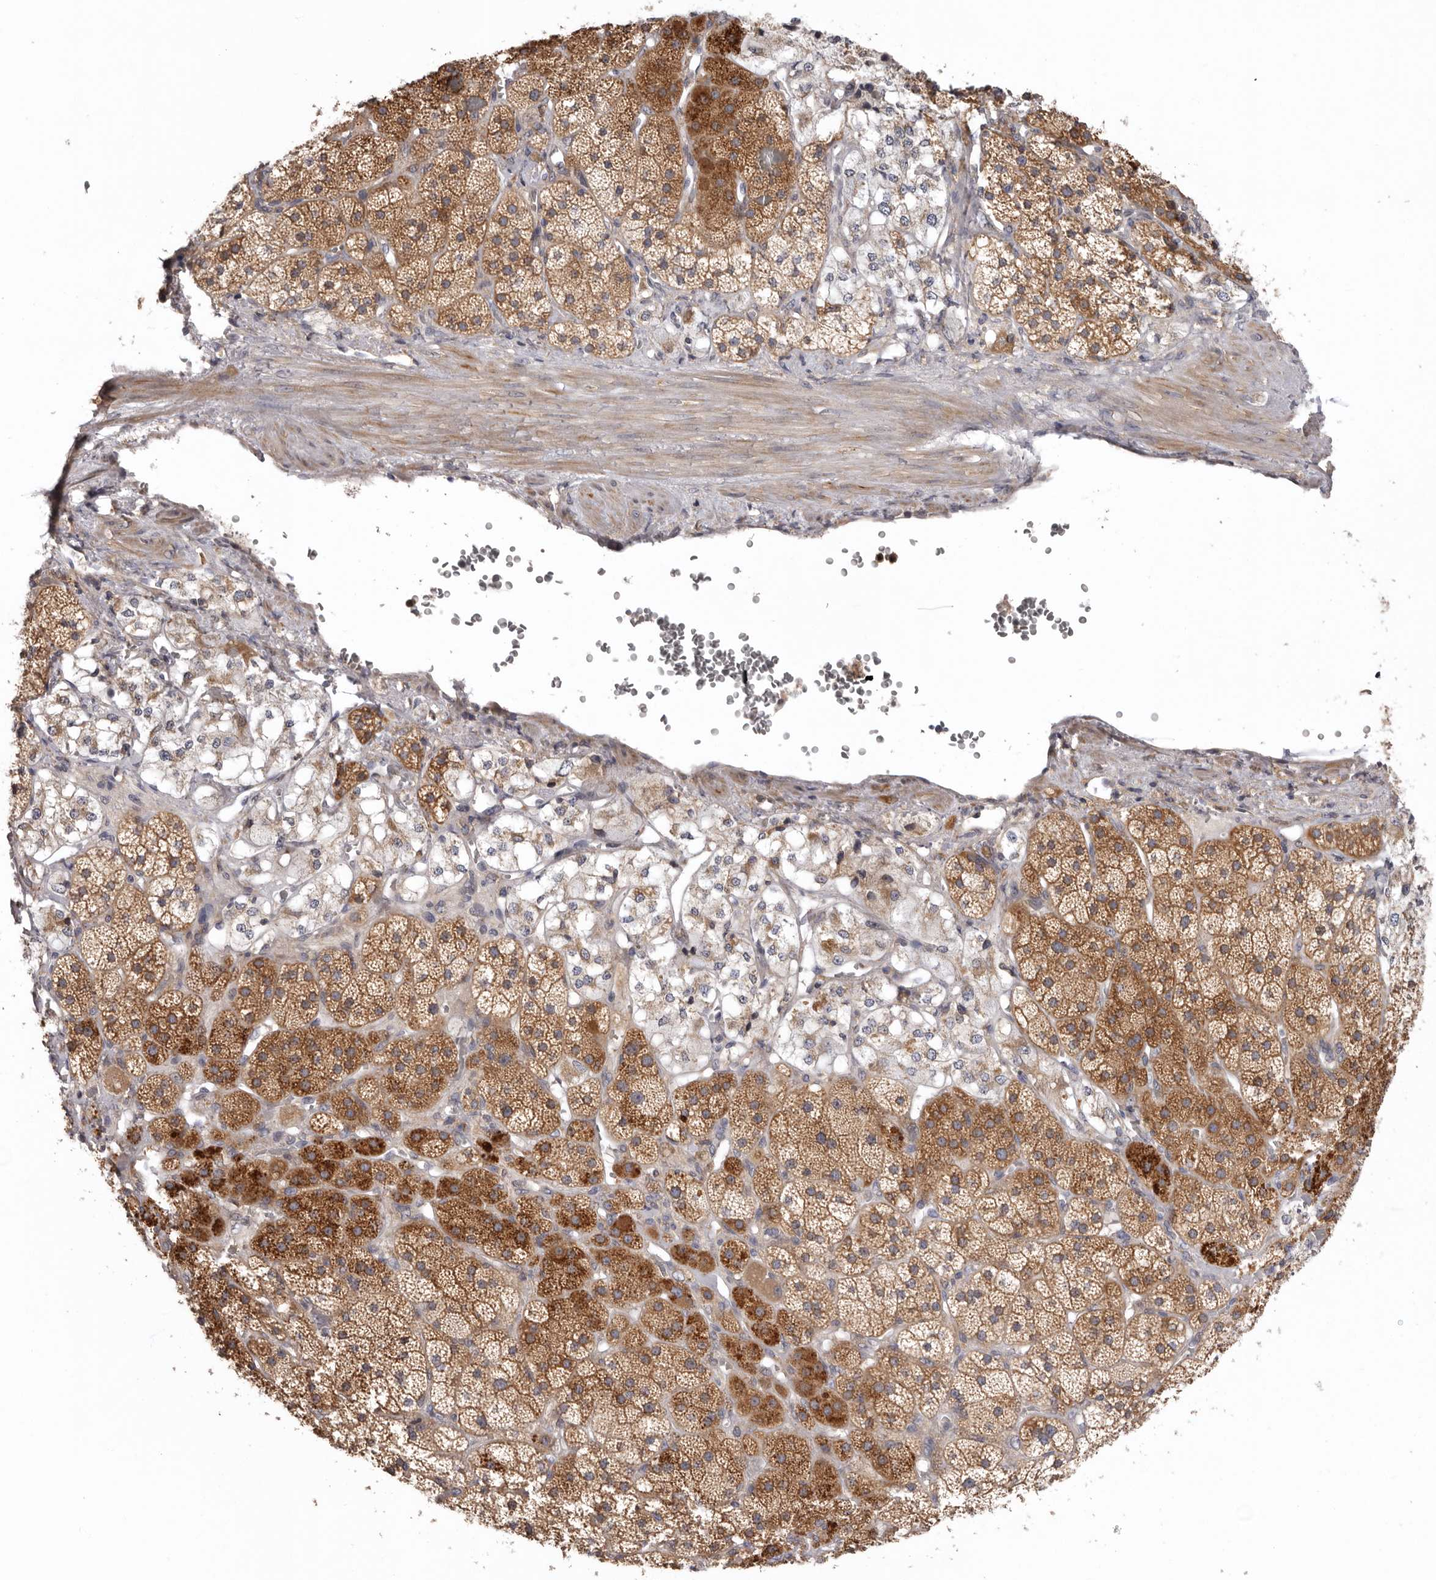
{"staining": {"intensity": "moderate", "quantity": ">75%", "location": "cytoplasmic/membranous"}, "tissue": "adrenal gland", "cell_type": "Glandular cells", "image_type": "normal", "snomed": [{"axis": "morphology", "description": "Normal tissue, NOS"}, {"axis": "topography", "description": "Adrenal gland"}], "caption": "Immunohistochemical staining of normal adrenal gland demonstrates medium levels of moderate cytoplasmic/membranous staining in approximately >75% of glandular cells. (Stains: DAB in brown, nuclei in blue, Microscopy: brightfield microscopy at high magnification).", "gene": "TMUB1", "patient": {"sex": "male", "age": 57}}